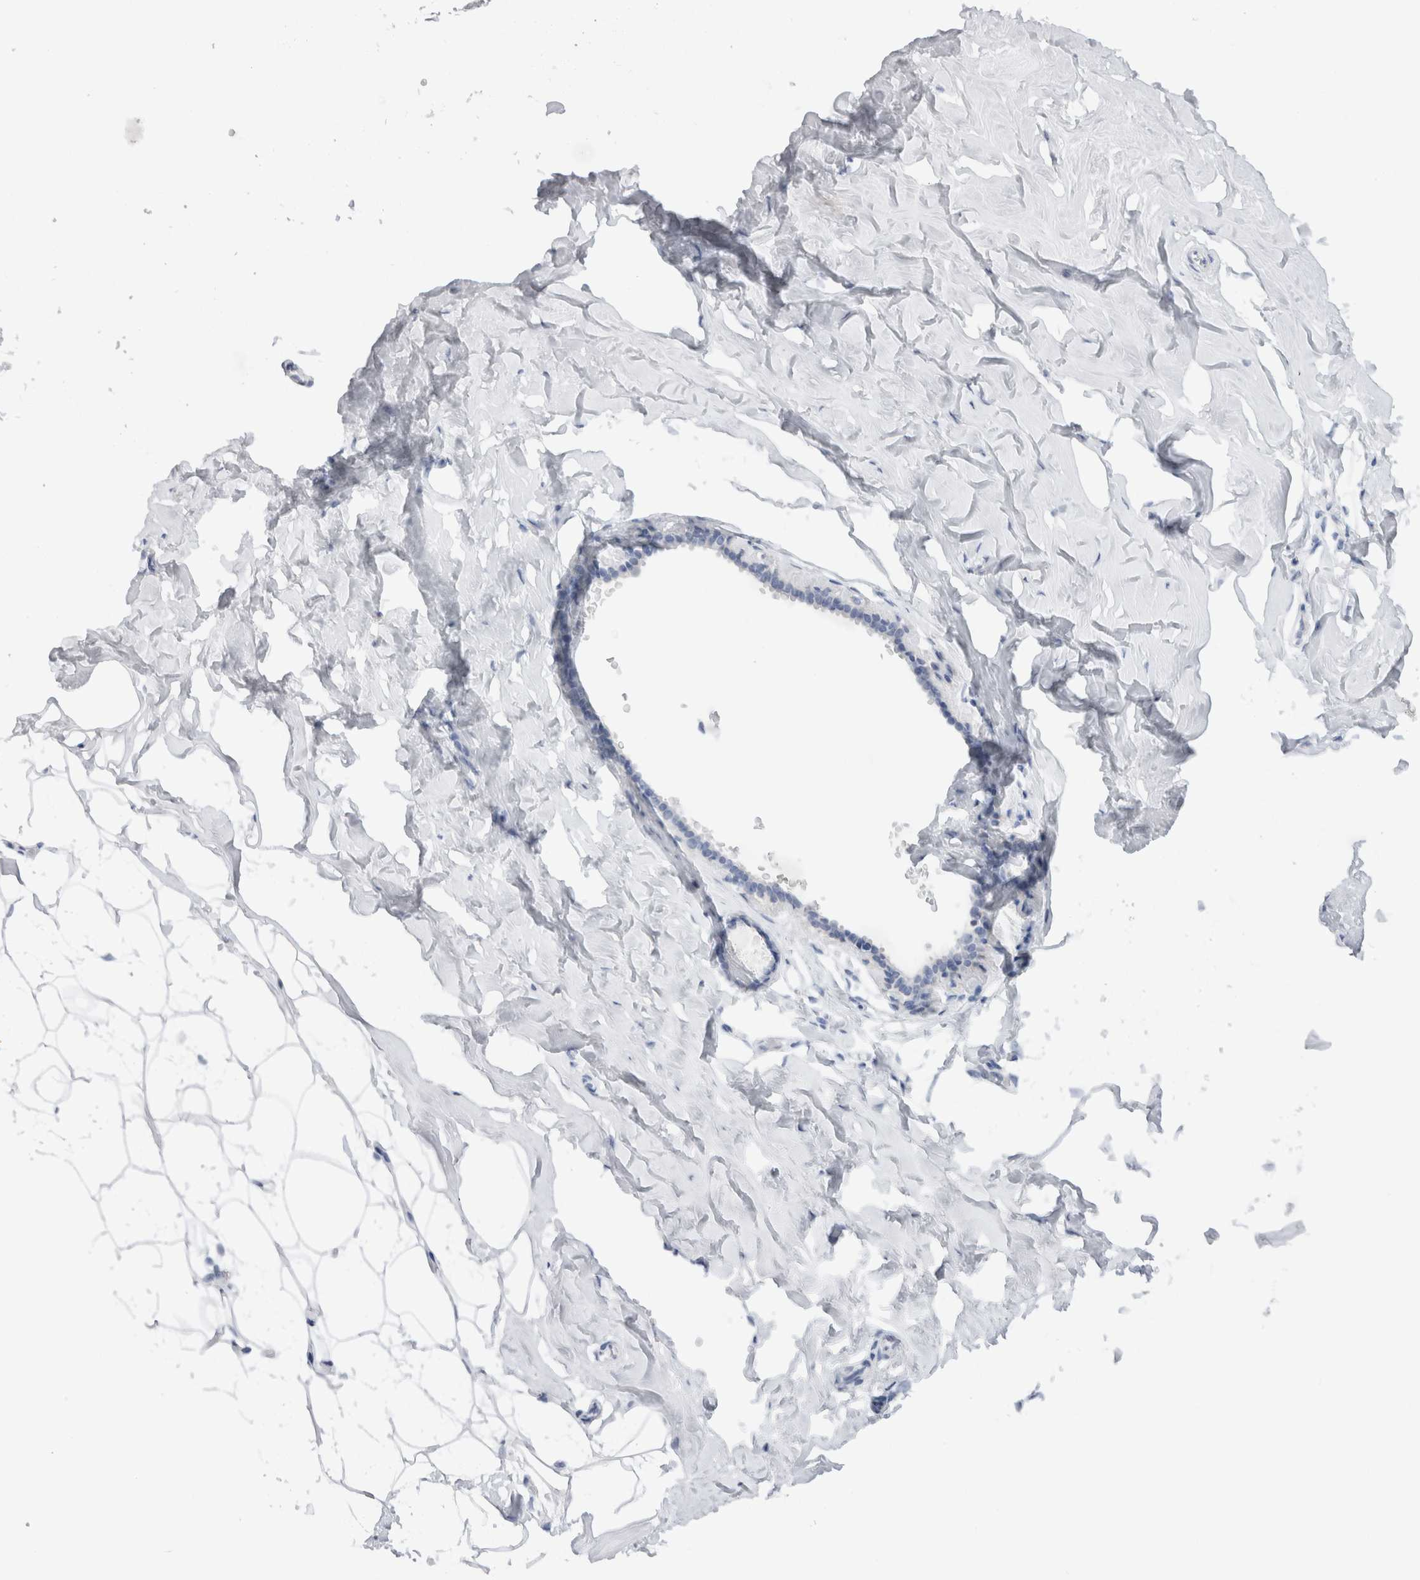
{"staining": {"intensity": "negative", "quantity": "none", "location": "none"}, "tissue": "adipose tissue", "cell_type": "Adipocytes", "image_type": "normal", "snomed": [{"axis": "morphology", "description": "Normal tissue, NOS"}, {"axis": "morphology", "description": "Fibrosis, NOS"}, {"axis": "topography", "description": "Breast"}, {"axis": "topography", "description": "Adipose tissue"}], "caption": "A photomicrograph of adipose tissue stained for a protein reveals no brown staining in adipocytes. Nuclei are stained in blue.", "gene": "C9orf50", "patient": {"sex": "female", "age": 39}}